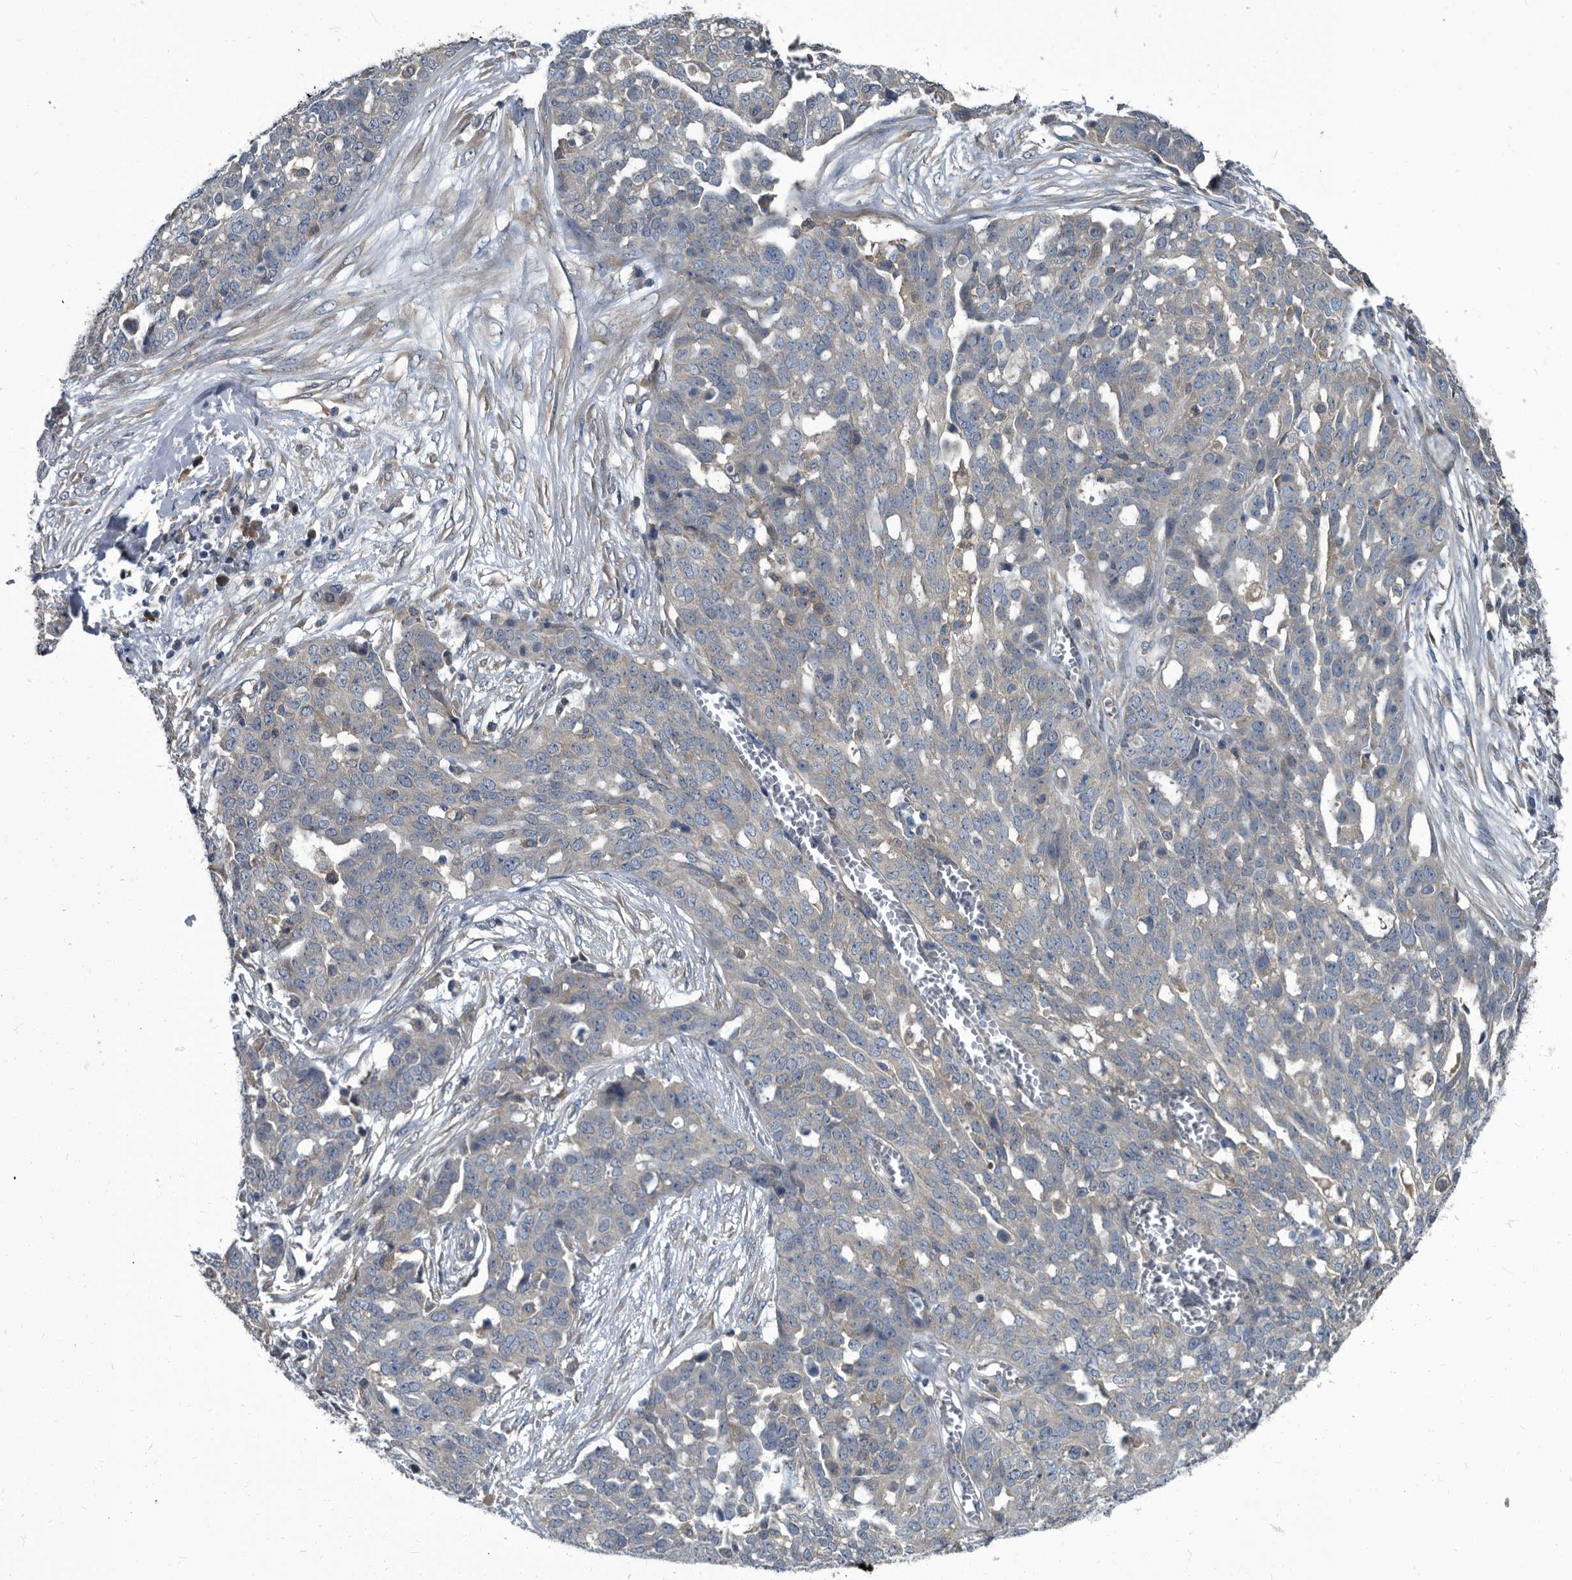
{"staining": {"intensity": "weak", "quantity": "<25%", "location": "cytoplasmic/membranous"}, "tissue": "ovarian cancer", "cell_type": "Tumor cells", "image_type": "cancer", "snomed": [{"axis": "morphology", "description": "Cystadenocarcinoma, serous, NOS"}, {"axis": "topography", "description": "Soft tissue"}, {"axis": "topography", "description": "Ovary"}], "caption": "Ovarian serous cystadenocarcinoma stained for a protein using immunohistochemistry reveals no positivity tumor cells.", "gene": "CDV3", "patient": {"sex": "female", "age": 57}}